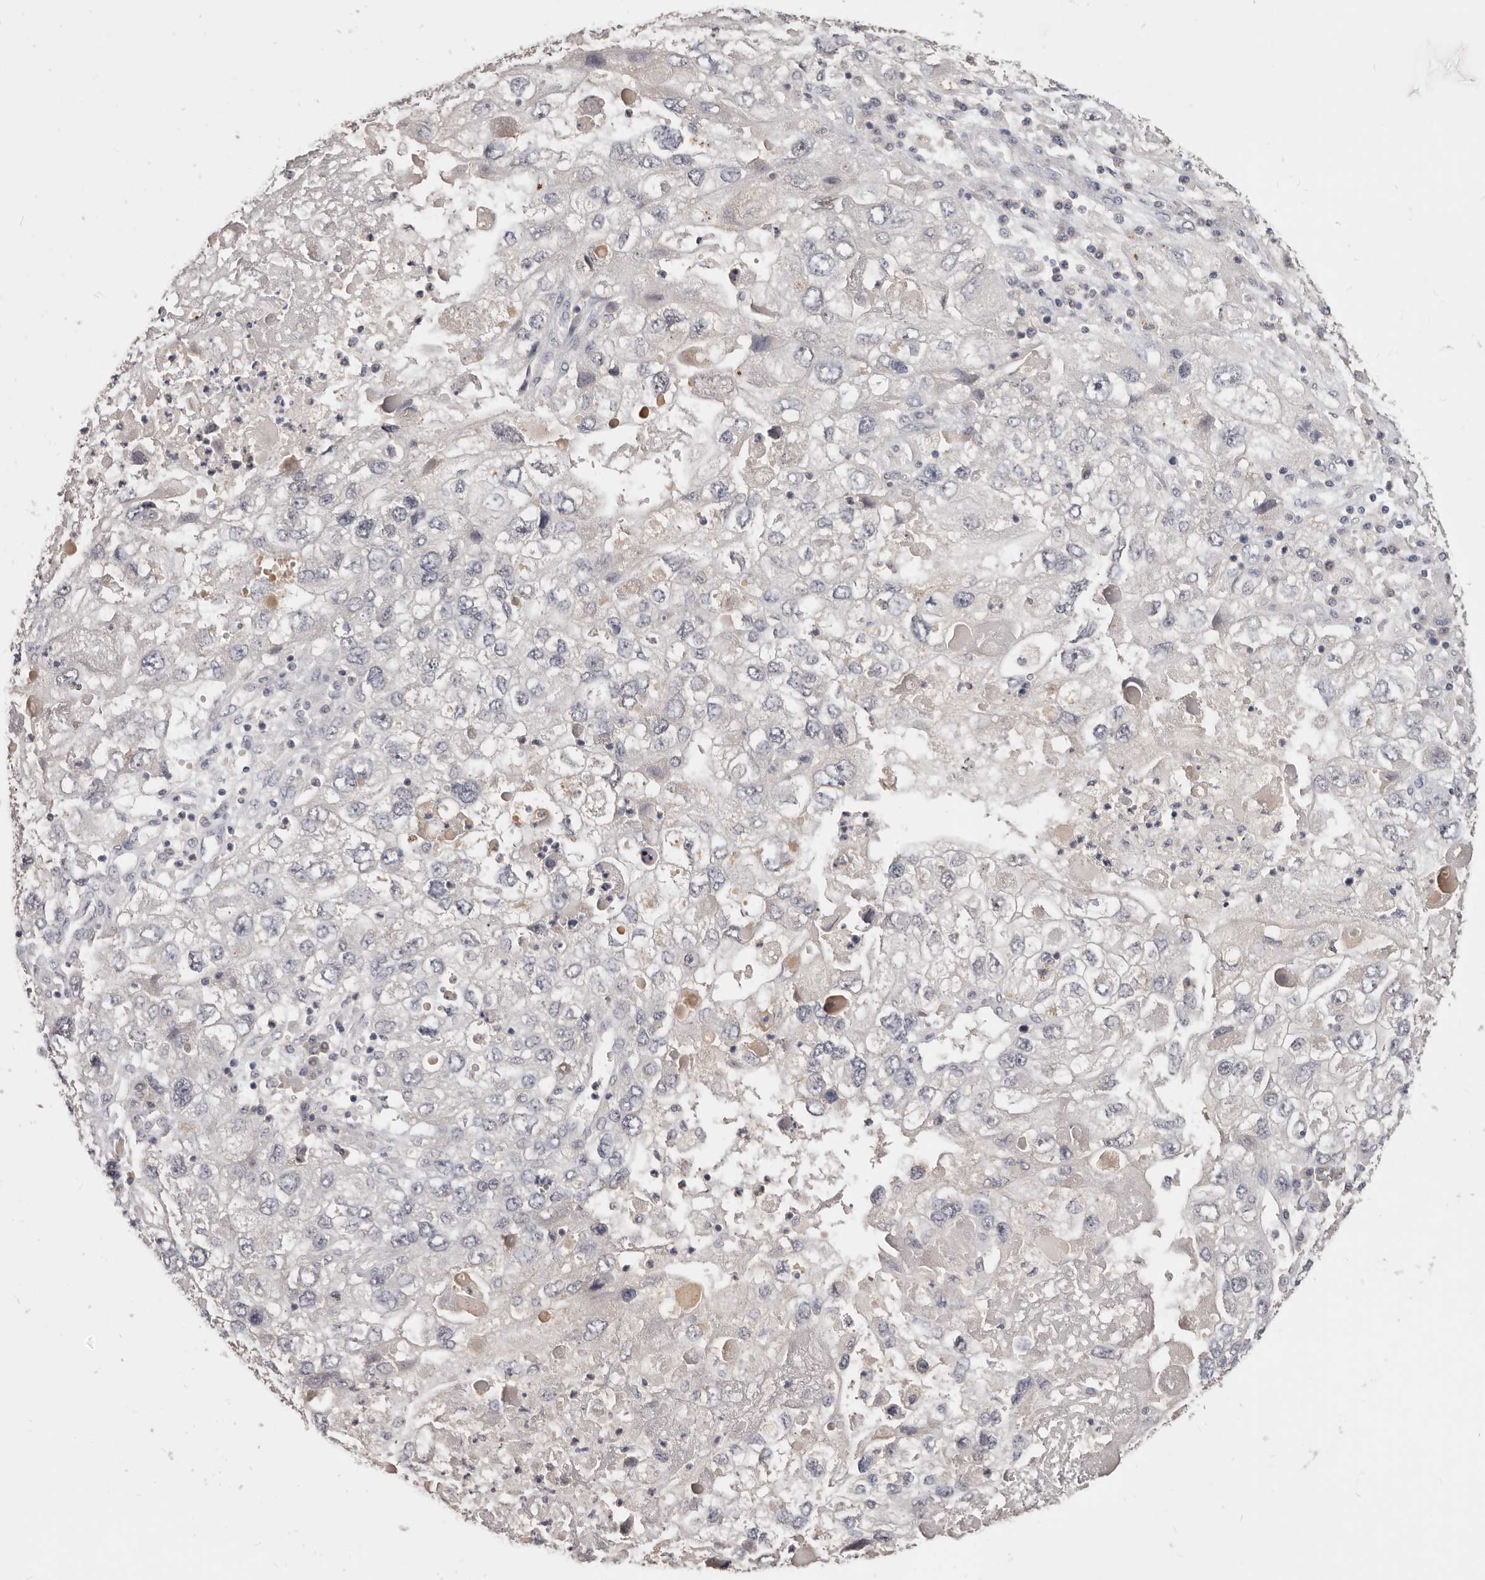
{"staining": {"intensity": "negative", "quantity": "none", "location": "none"}, "tissue": "endometrial cancer", "cell_type": "Tumor cells", "image_type": "cancer", "snomed": [{"axis": "morphology", "description": "Adenocarcinoma, NOS"}, {"axis": "topography", "description": "Endometrium"}], "caption": "Tumor cells are negative for protein expression in human endometrial adenocarcinoma.", "gene": "TSPAN13", "patient": {"sex": "female", "age": 49}}